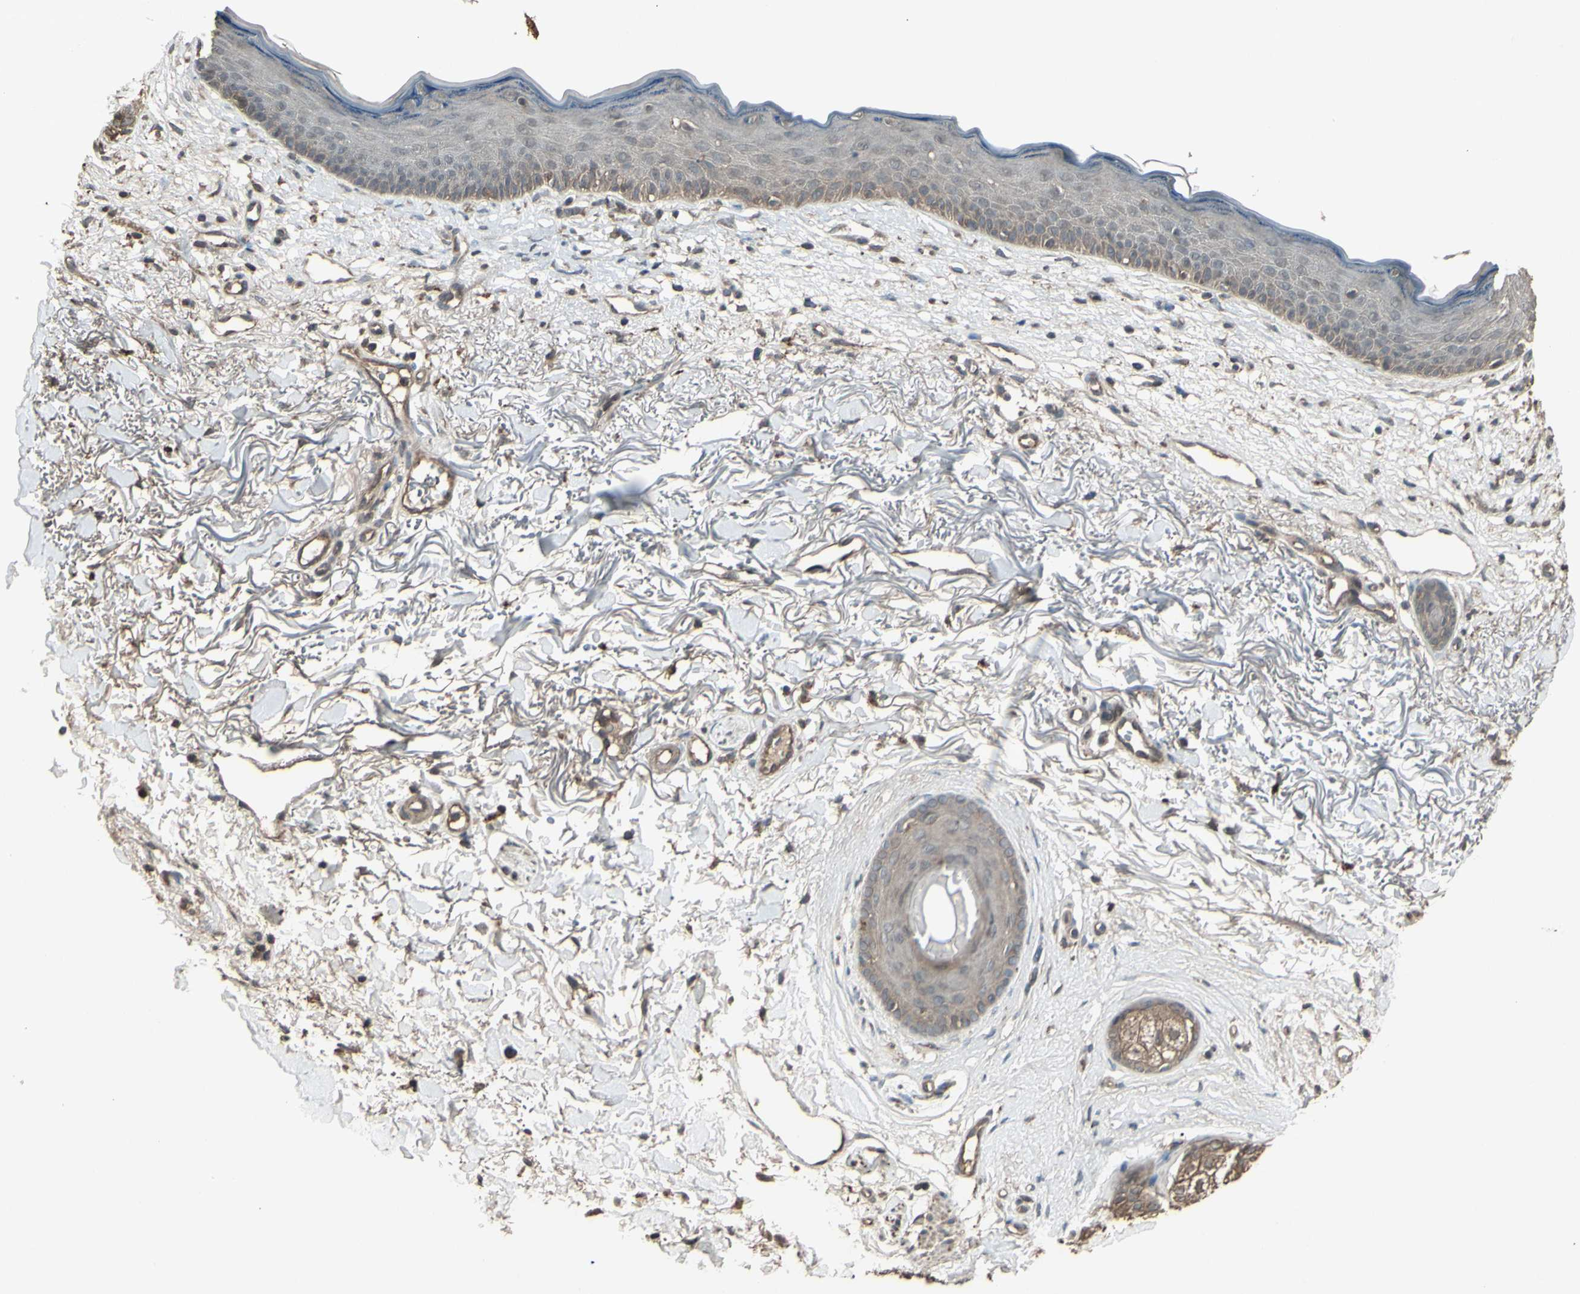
{"staining": {"intensity": "weak", "quantity": ">75%", "location": "cytoplasmic/membranous"}, "tissue": "skin cancer", "cell_type": "Tumor cells", "image_type": "cancer", "snomed": [{"axis": "morphology", "description": "Basal cell carcinoma"}, {"axis": "topography", "description": "Skin"}], "caption": "Human skin cancer (basal cell carcinoma) stained with a brown dye demonstrates weak cytoplasmic/membranous positive expression in approximately >75% of tumor cells.", "gene": "GNAS", "patient": {"sex": "female", "age": 70}}